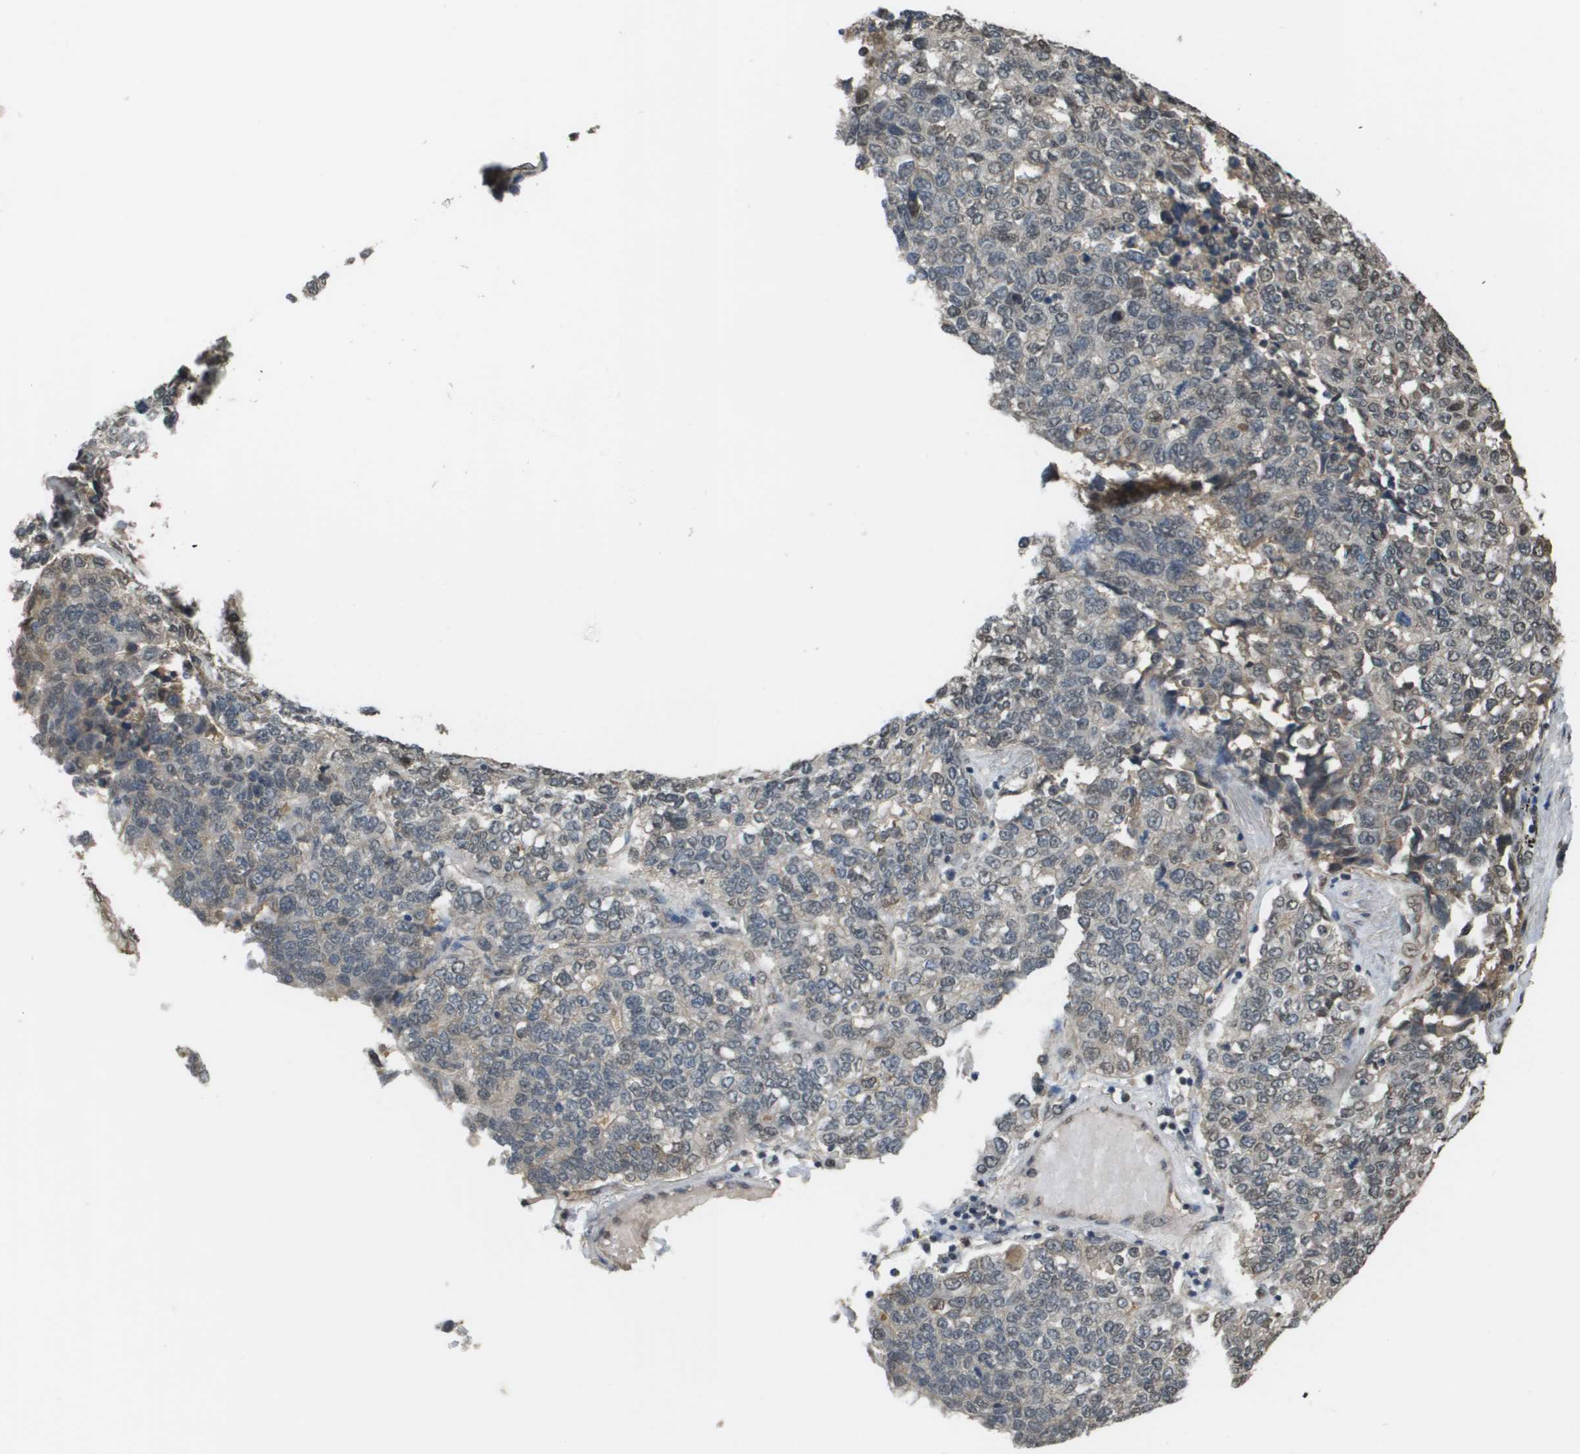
{"staining": {"intensity": "negative", "quantity": "none", "location": "none"}, "tissue": "lung cancer", "cell_type": "Tumor cells", "image_type": "cancer", "snomed": [{"axis": "morphology", "description": "Adenocarcinoma, NOS"}, {"axis": "topography", "description": "Lung"}], "caption": "An immunohistochemistry photomicrograph of lung cancer (adenocarcinoma) is shown. There is no staining in tumor cells of lung cancer (adenocarcinoma).", "gene": "NDRG2", "patient": {"sex": "male", "age": 49}}